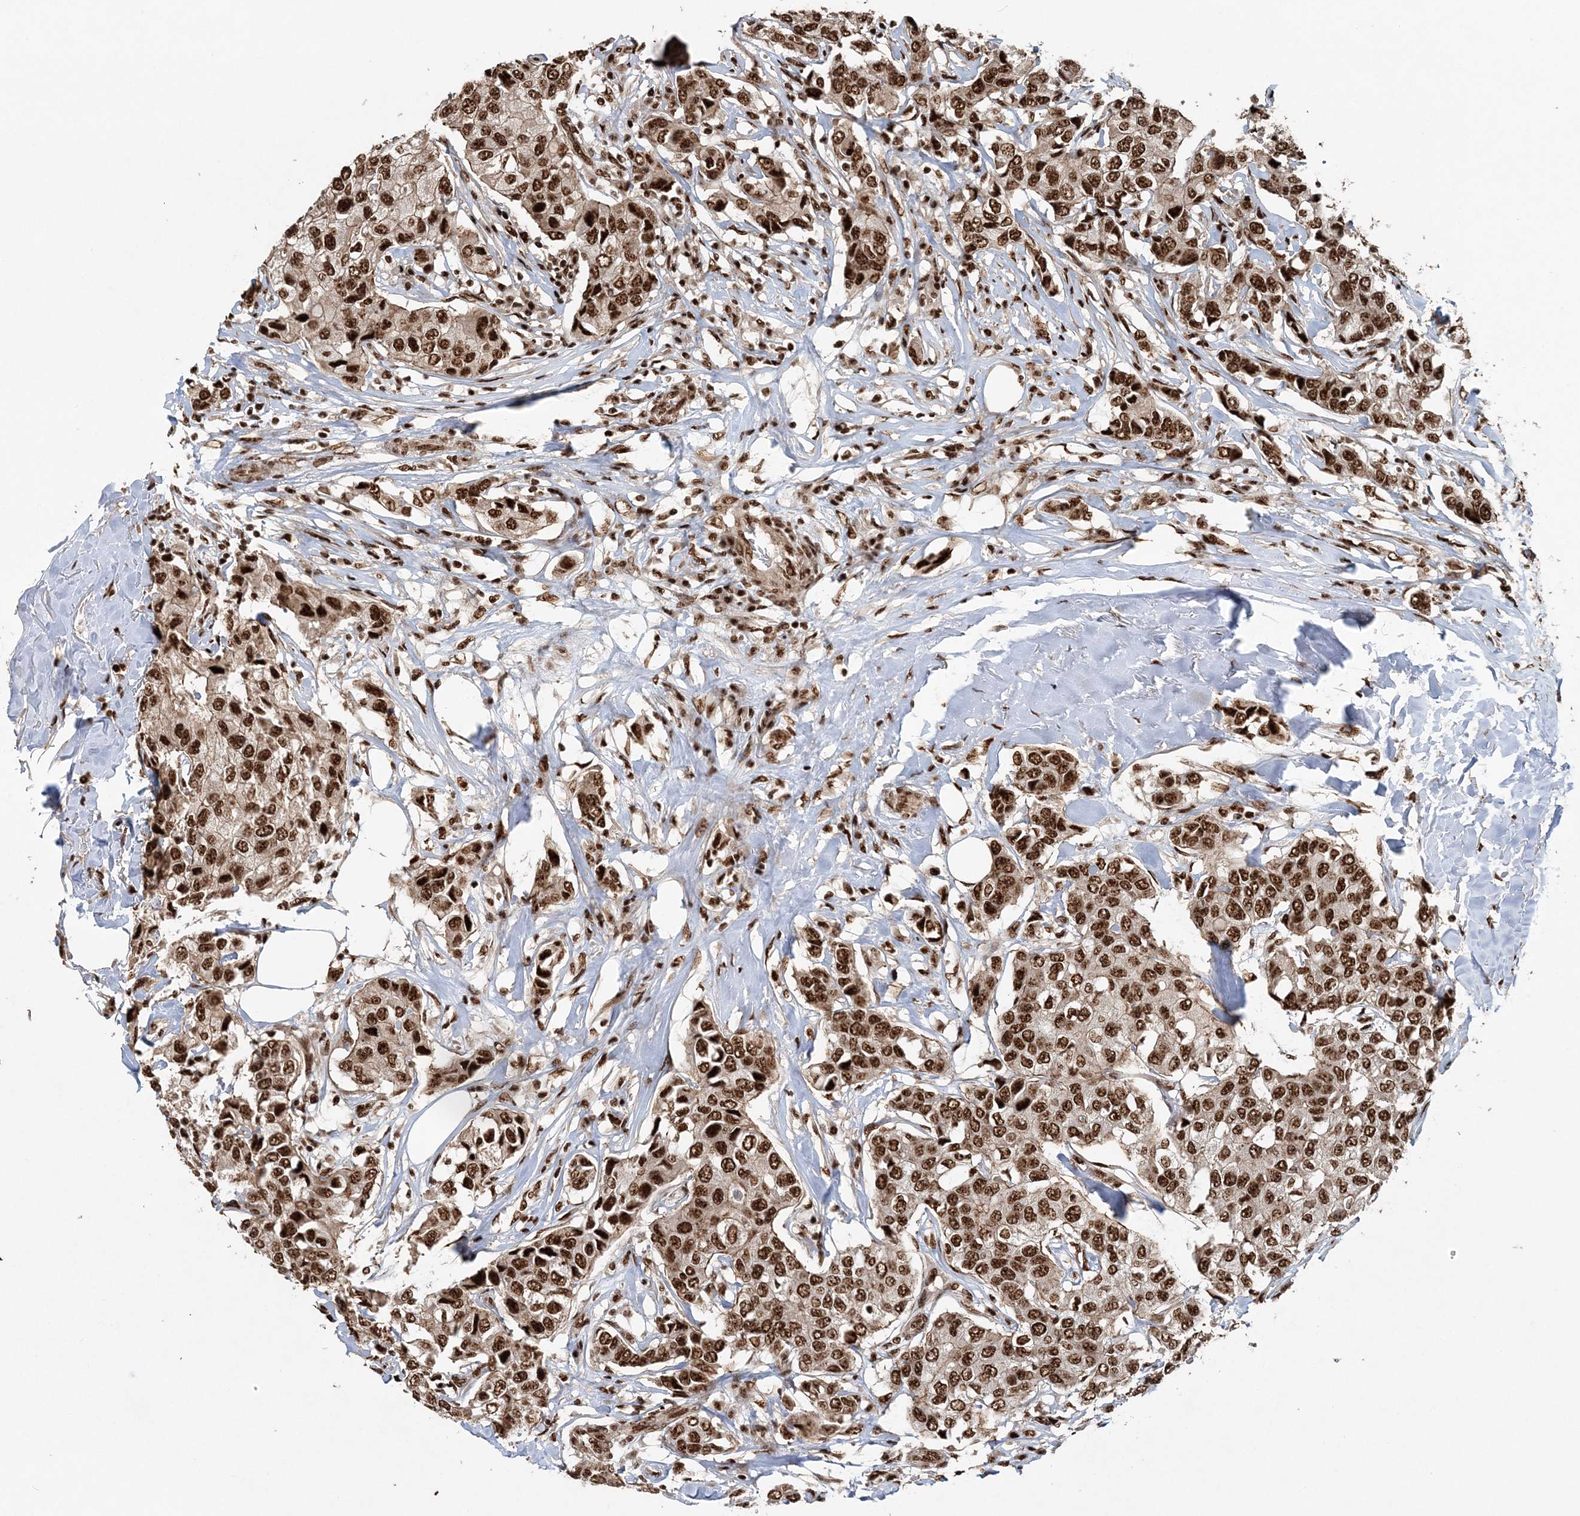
{"staining": {"intensity": "strong", "quantity": ">75%", "location": "nuclear"}, "tissue": "breast cancer", "cell_type": "Tumor cells", "image_type": "cancer", "snomed": [{"axis": "morphology", "description": "Duct carcinoma"}, {"axis": "topography", "description": "Breast"}], "caption": "Breast intraductal carcinoma tissue displays strong nuclear staining in about >75% of tumor cells", "gene": "EXOSC8", "patient": {"sex": "female", "age": 80}}